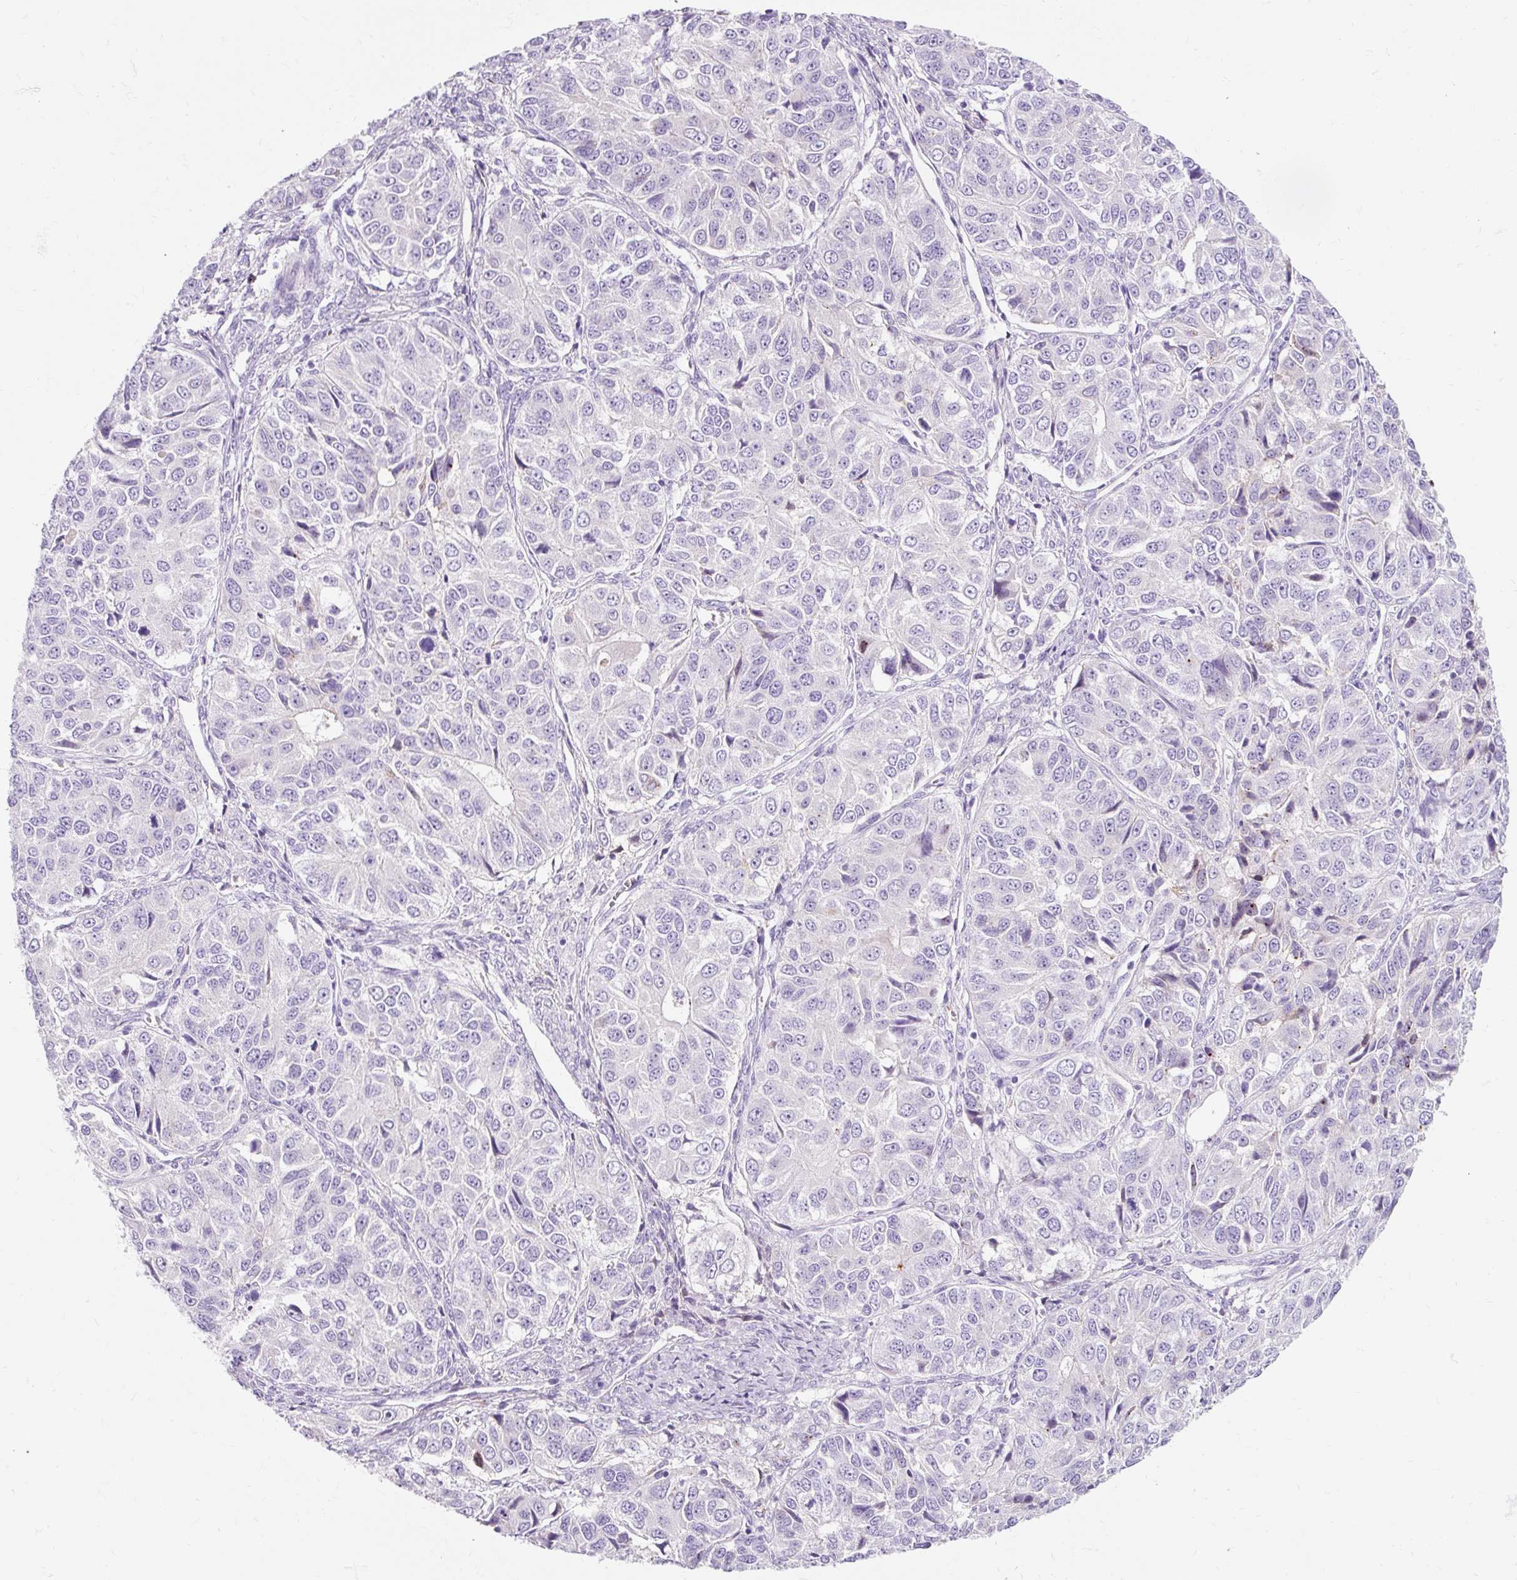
{"staining": {"intensity": "negative", "quantity": "none", "location": "none"}, "tissue": "ovarian cancer", "cell_type": "Tumor cells", "image_type": "cancer", "snomed": [{"axis": "morphology", "description": "Carcinoma, endometroid"}, {"axis": "topography", "description": "Ovary"}], "caption": "Immunohistochemical staining of human ovarian cancer exhibits no significant expression in tumor cells.", "gene": "CLDN25", "patient": {"sex": "female", "age": 51}}